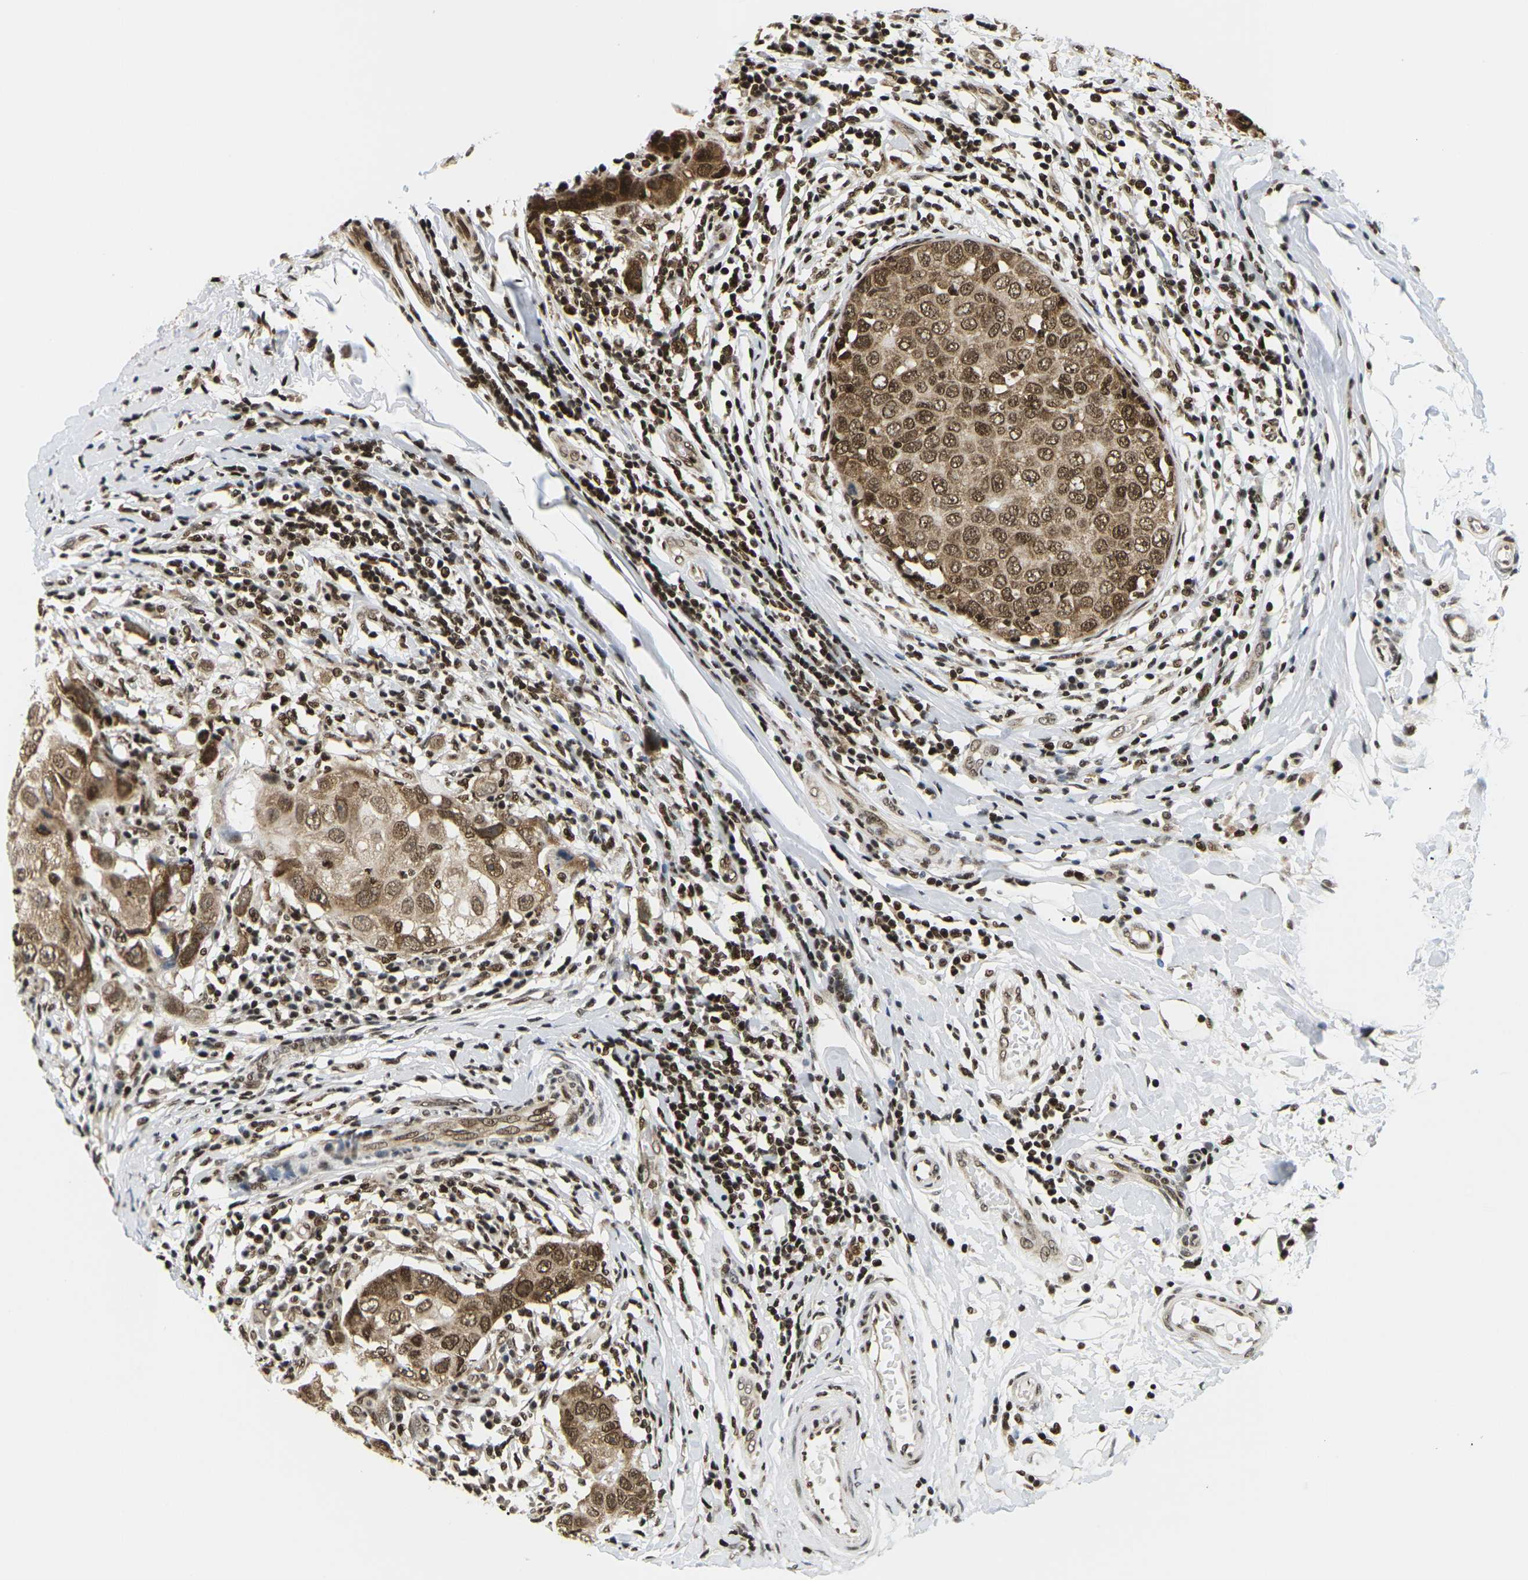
{"staining": {"intensity": "moderate", "quantity": ">75%", "location": "cytoplasmic/membranous,nuclear"}, "tissue": "breast cancer", "cell_type": "Tumor cells", "image_type": "cancer", "snomed": [{"axis": "morphology", "description": "Duct carcinoma"}, {"axis": "topography", "description": "Breast"}], "caption": "Protein analysis of breast cancer (intraductal carcinoma) tissue shows moderate cytoplasmic/membranous and nuclear expression in approximately >75% of tumor cells. The protein of interest is stained brown, and the nuclei are stained in blue (DAB (3,3'-diaminobenzidine) IHC with brightfield microscopy, high magnification).", "gene": "CELF1", "patient": {"sex": "female", "age": 27}}